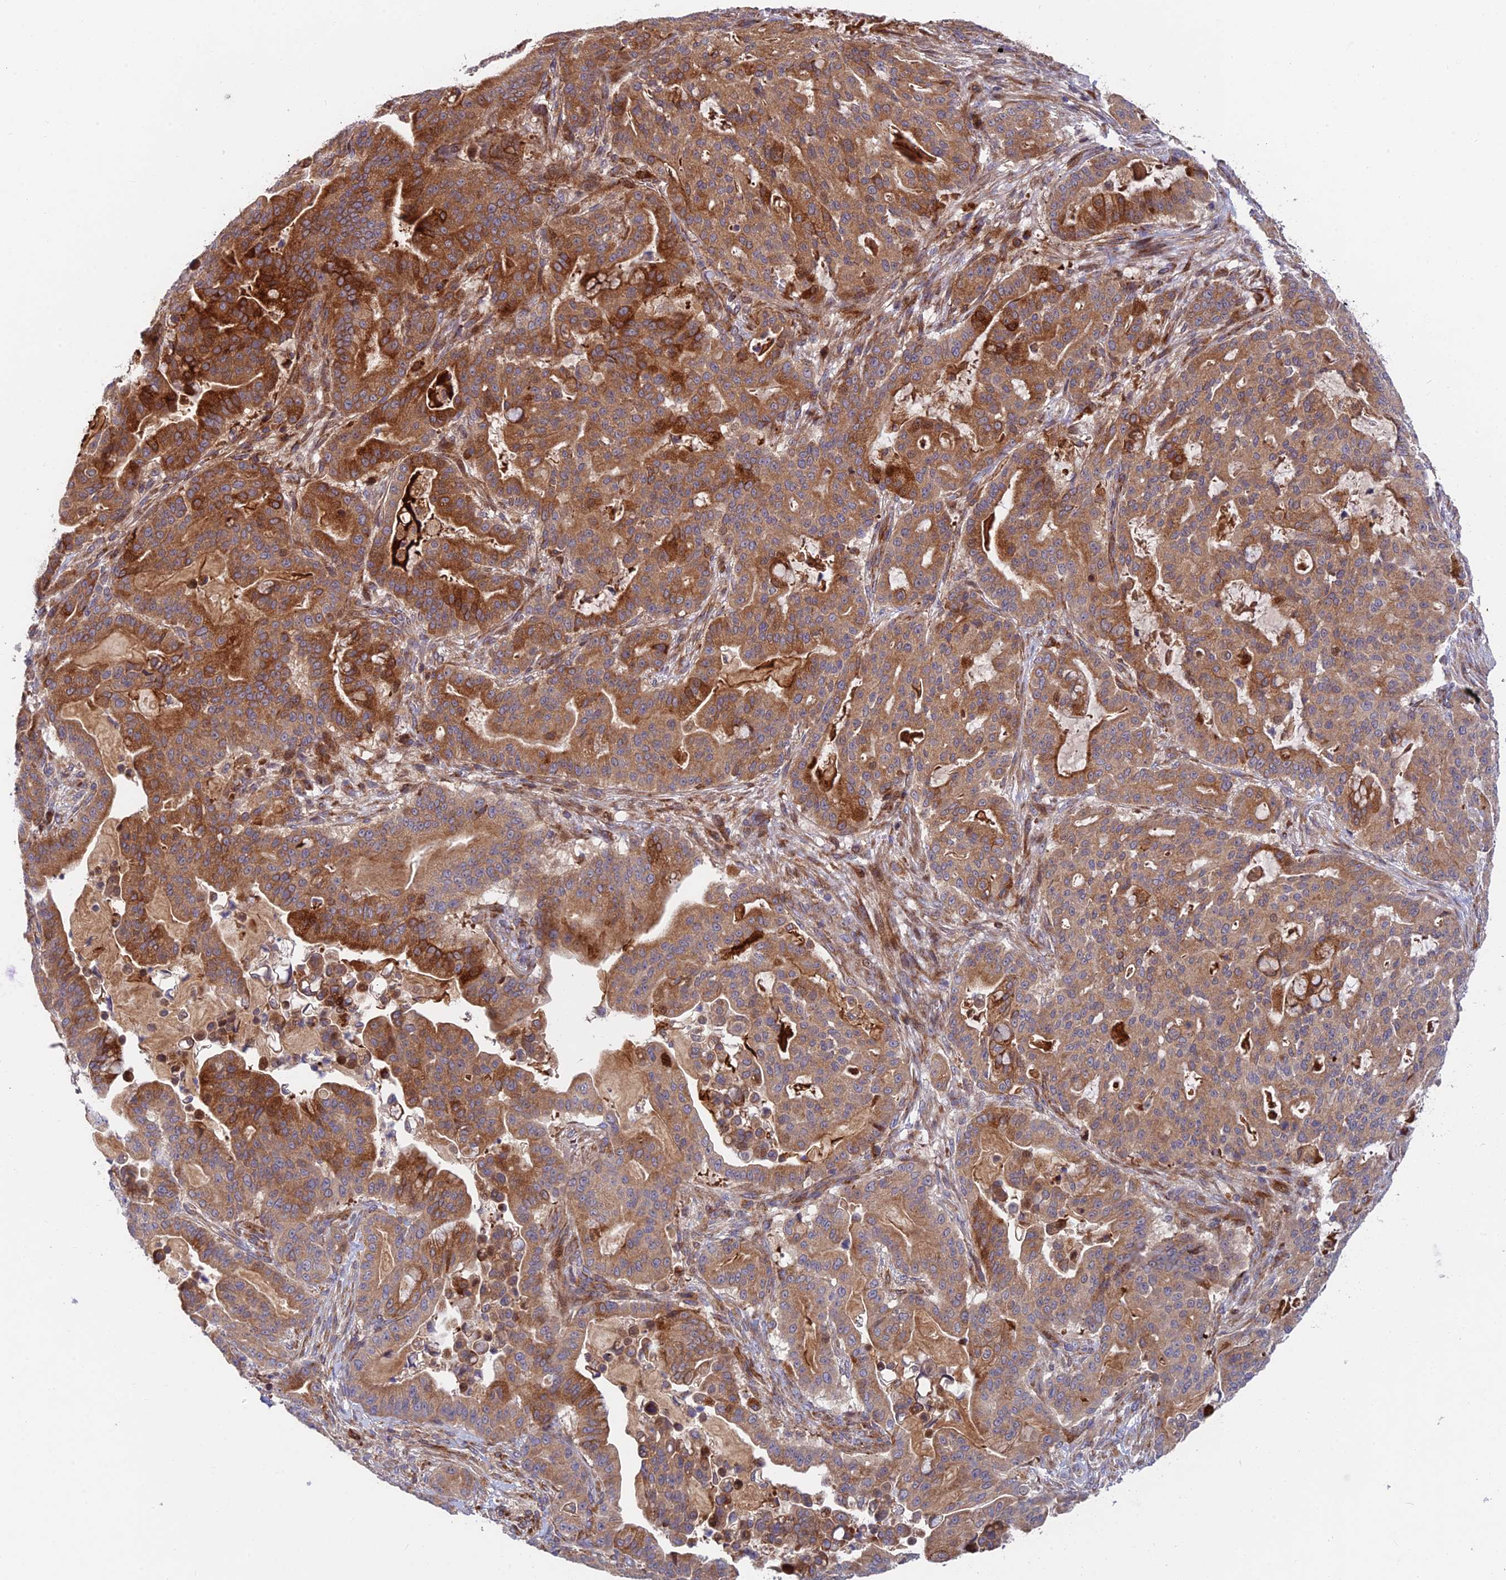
{"staining": {"intensity": "strong", "quantity": ">75%", "location": "cytoplasmic/membranous"}, "tissue": "pancreatic cancer", "cell_type": "Tumor cells", "image_type": "cancer", "snomed": [{"axis": "morphology", "description": "Adenocarcinoma, NOS"}, {"axis": "topography", "description": "Pancreas"}], "caption": "This is a histology image of immunohistochemistry (IHC) staining of adenocarcinoma (pancreatic), which shows strong expression in the cytoplasmic/membranous of tumor cells.", "gene": "FUOM", "patient": {"sex": "male", "age": 63}}